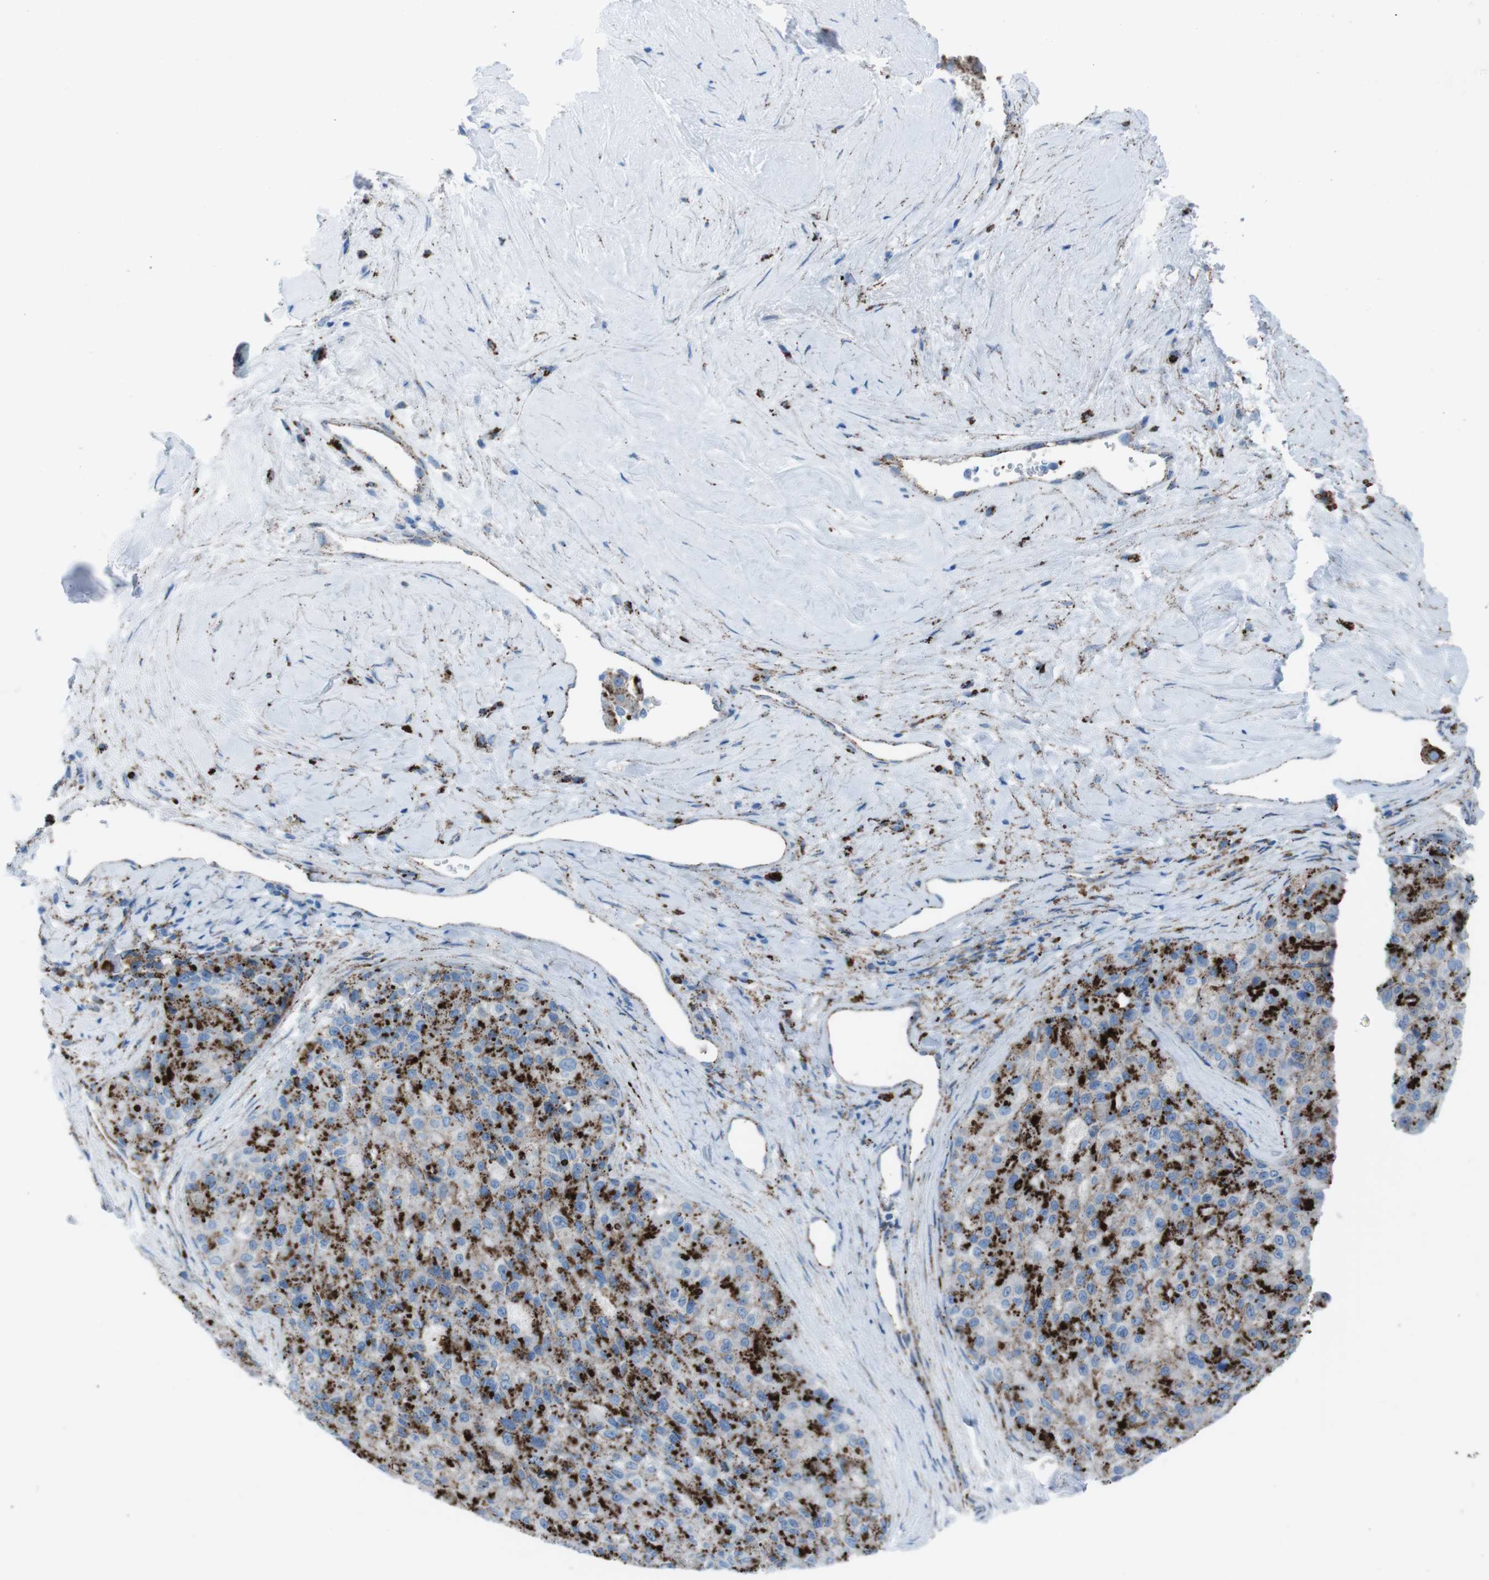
{"staining": {"intensity": "strong", "quantity": ">75%", "location": "cytoplasmic/membranous"}, "tissue": "liver cancer", "cell_type": "Tumor cells", "image_type": "cancer", "snomed": [{"axis": "morphology", "description": "Carcinoma, Hepatocellular, NOS"}, {"axis": "topography", "description": "Liver"}], "caption": "Liver cancer (hepatocellular carcinoma) stained for a protein exhibits strong cytoplasmic/membranous positivity in tumor cells.", "gene": "SCARB2", "patient": {"sex": "male", "age": 80}}